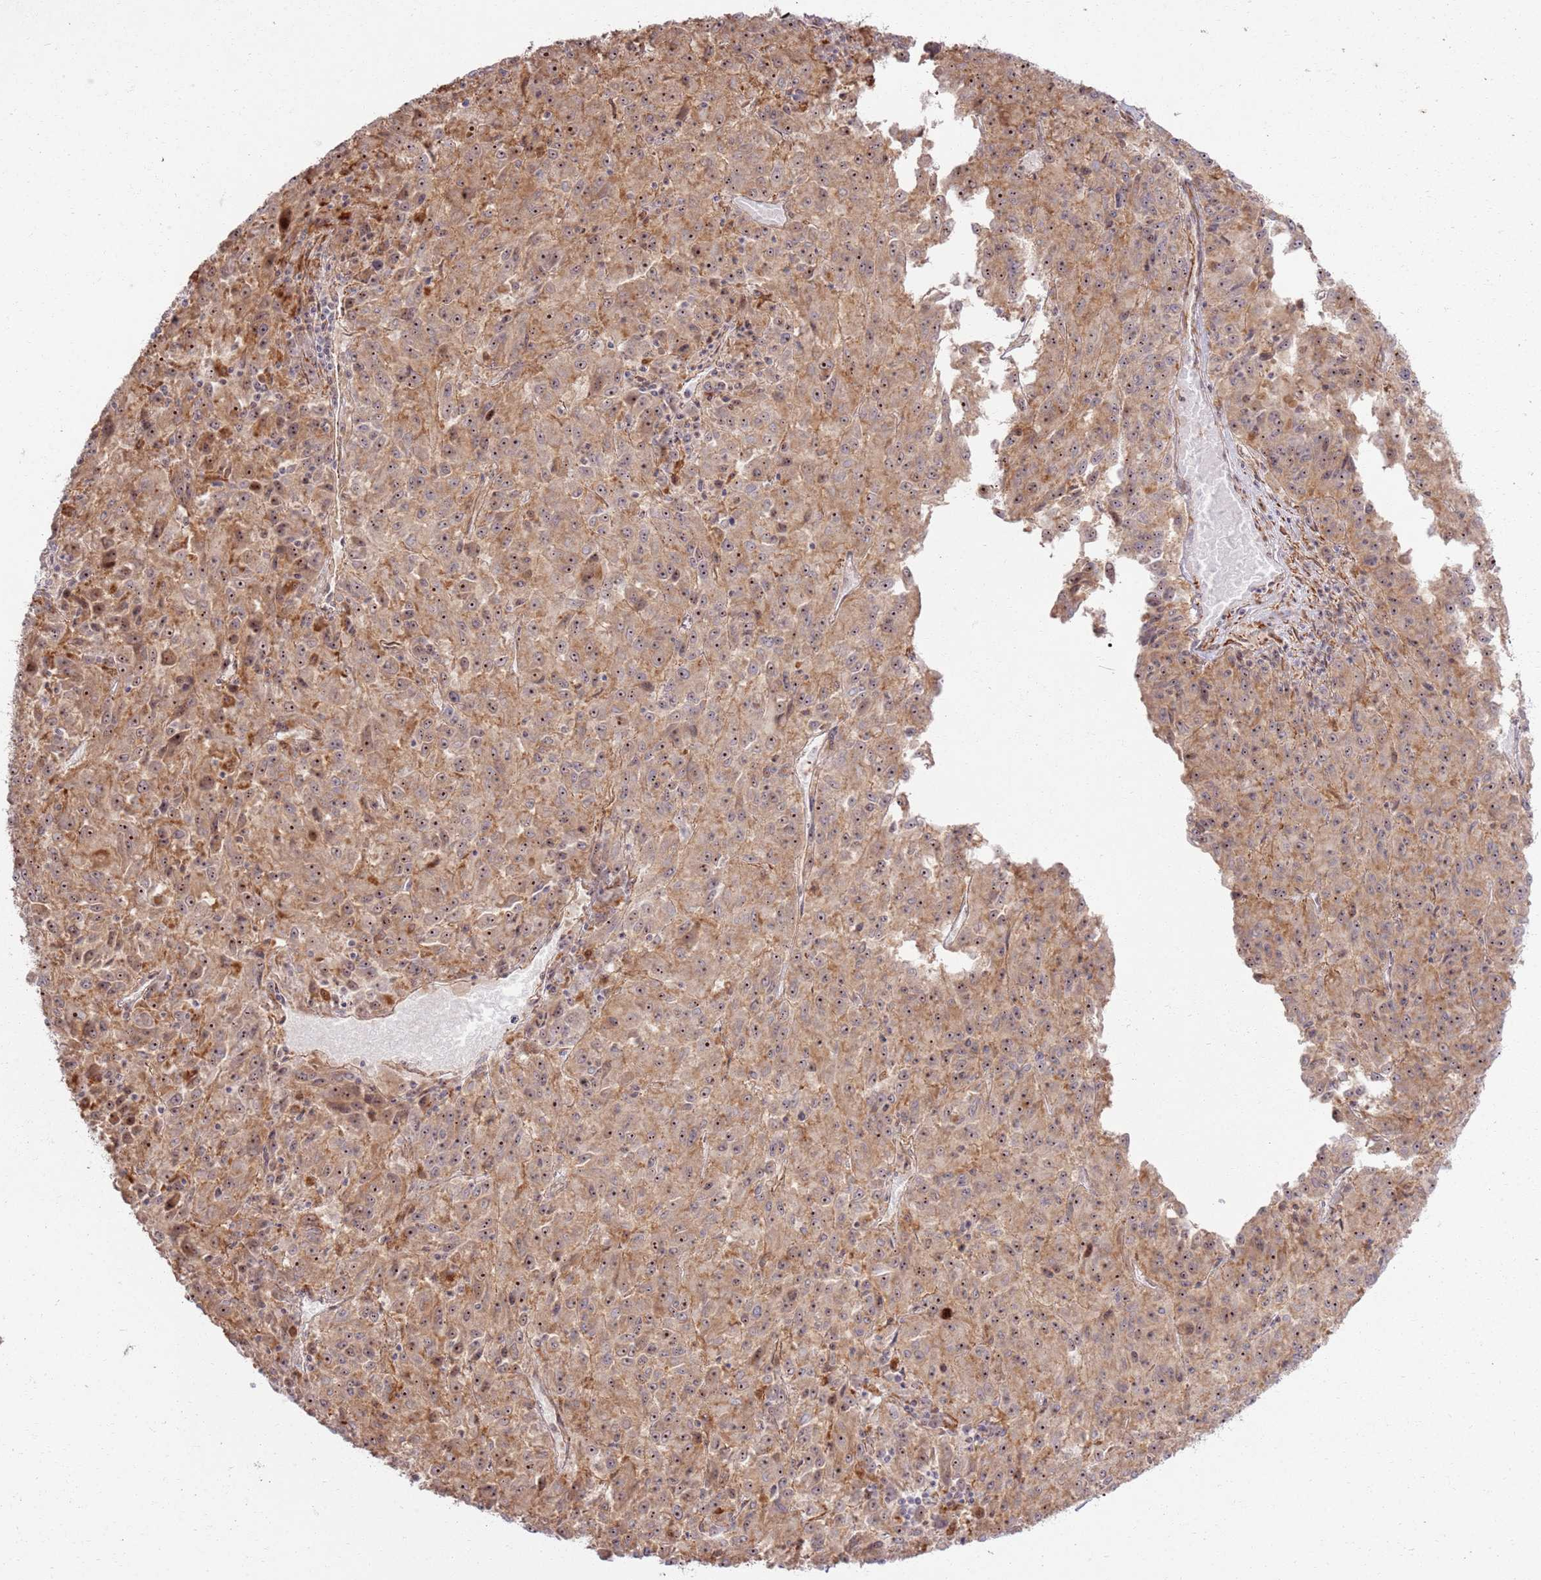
{"staining": {"intensity": "moderate", "quantity": ">75%", "location": "cytoplasmic/membranous,nuclear"}, "tissue": "melanoma", "cell_type": "Tumor cells", "image_type": "cancer", "snomed": [{"axis": "morphology", "description": "Malignant melanoma, Metastatic site"}, {"axis": "topography", "description": "Lung"}], "caption": "About >75% of tumor cells in melanoma reveal moderate cytoplasmic/membranous and nuclear protein expression as visualized by brown immunohistochemical staining.", "gene": "CNPY1", "patient": {"sex": "male", "age": 64}}